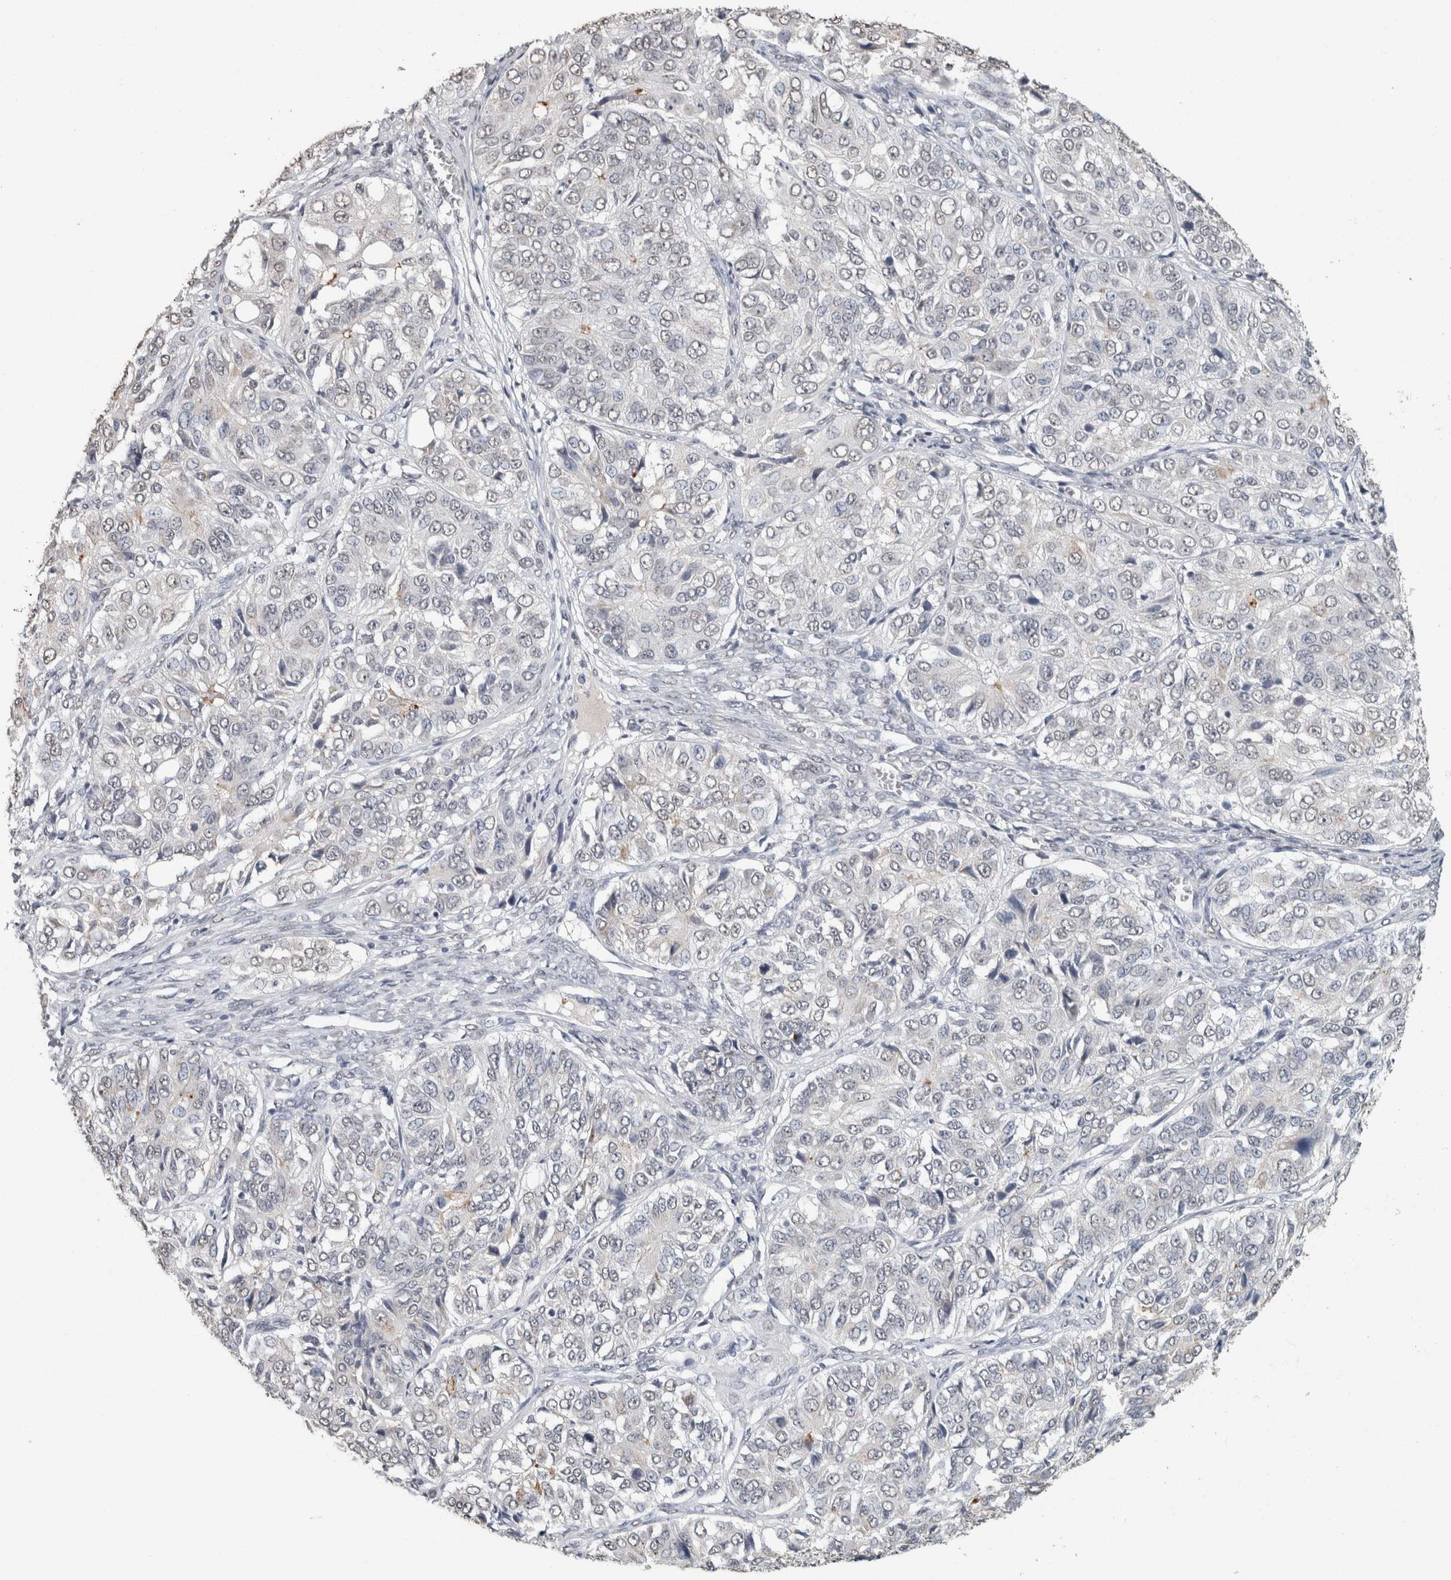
{"staining": {"intensity": "negative", "quantity": "none", "location": "none"}, "tissue": "ovarian cancer", "cell_type": "Tumor cells", "image_type": "cancer", "snomed": [{"axis": "morphology", "description": "Carcinoma, endometroid"}, {"axis": "topography", "description": "Ovary"}], "caption": "Tumor cells show no significant protein positivity in ovarian cancer.", "gene": "LTBP1", "patient": {"sex": "female", "age": 51}}